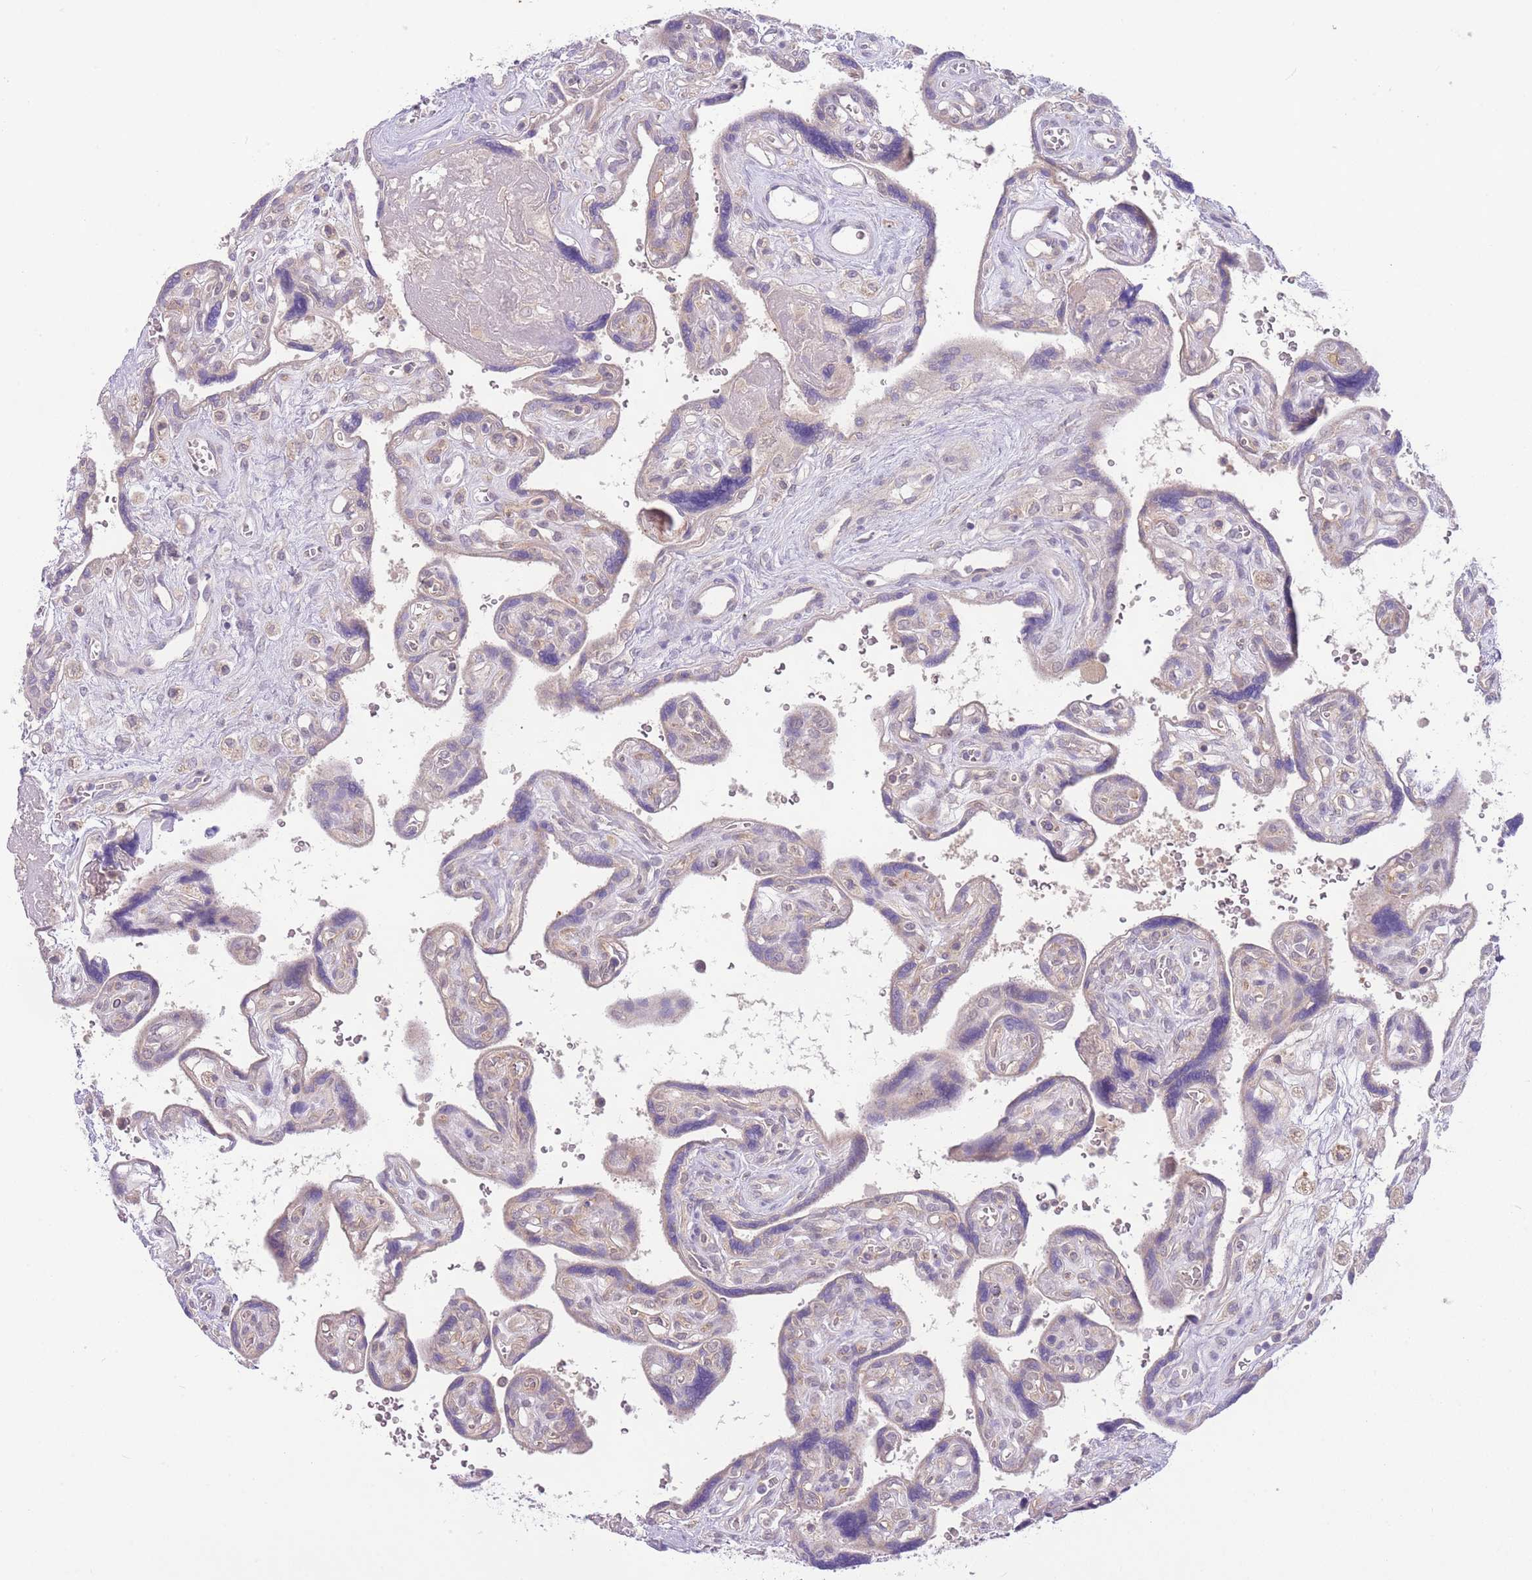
{"staining": {"intensity": "negative", "quantity": "none", "location": "none"}, "tissue": "placenta", "cell_type": "Trophoblastic cells", "image_type": "normal", "snomed": [{"axis": "morphology", "description": "Normal tissue, NOS"}, {"axis": "topography", "description": "Placenta"}], "caption": "This is an immunohistochemistry histopathology image of unremarkable human placenta. There is no positivity in trophoblastic cells.", "gene": "SKOR2", "patient": {"sex": "female", "age": 39}}